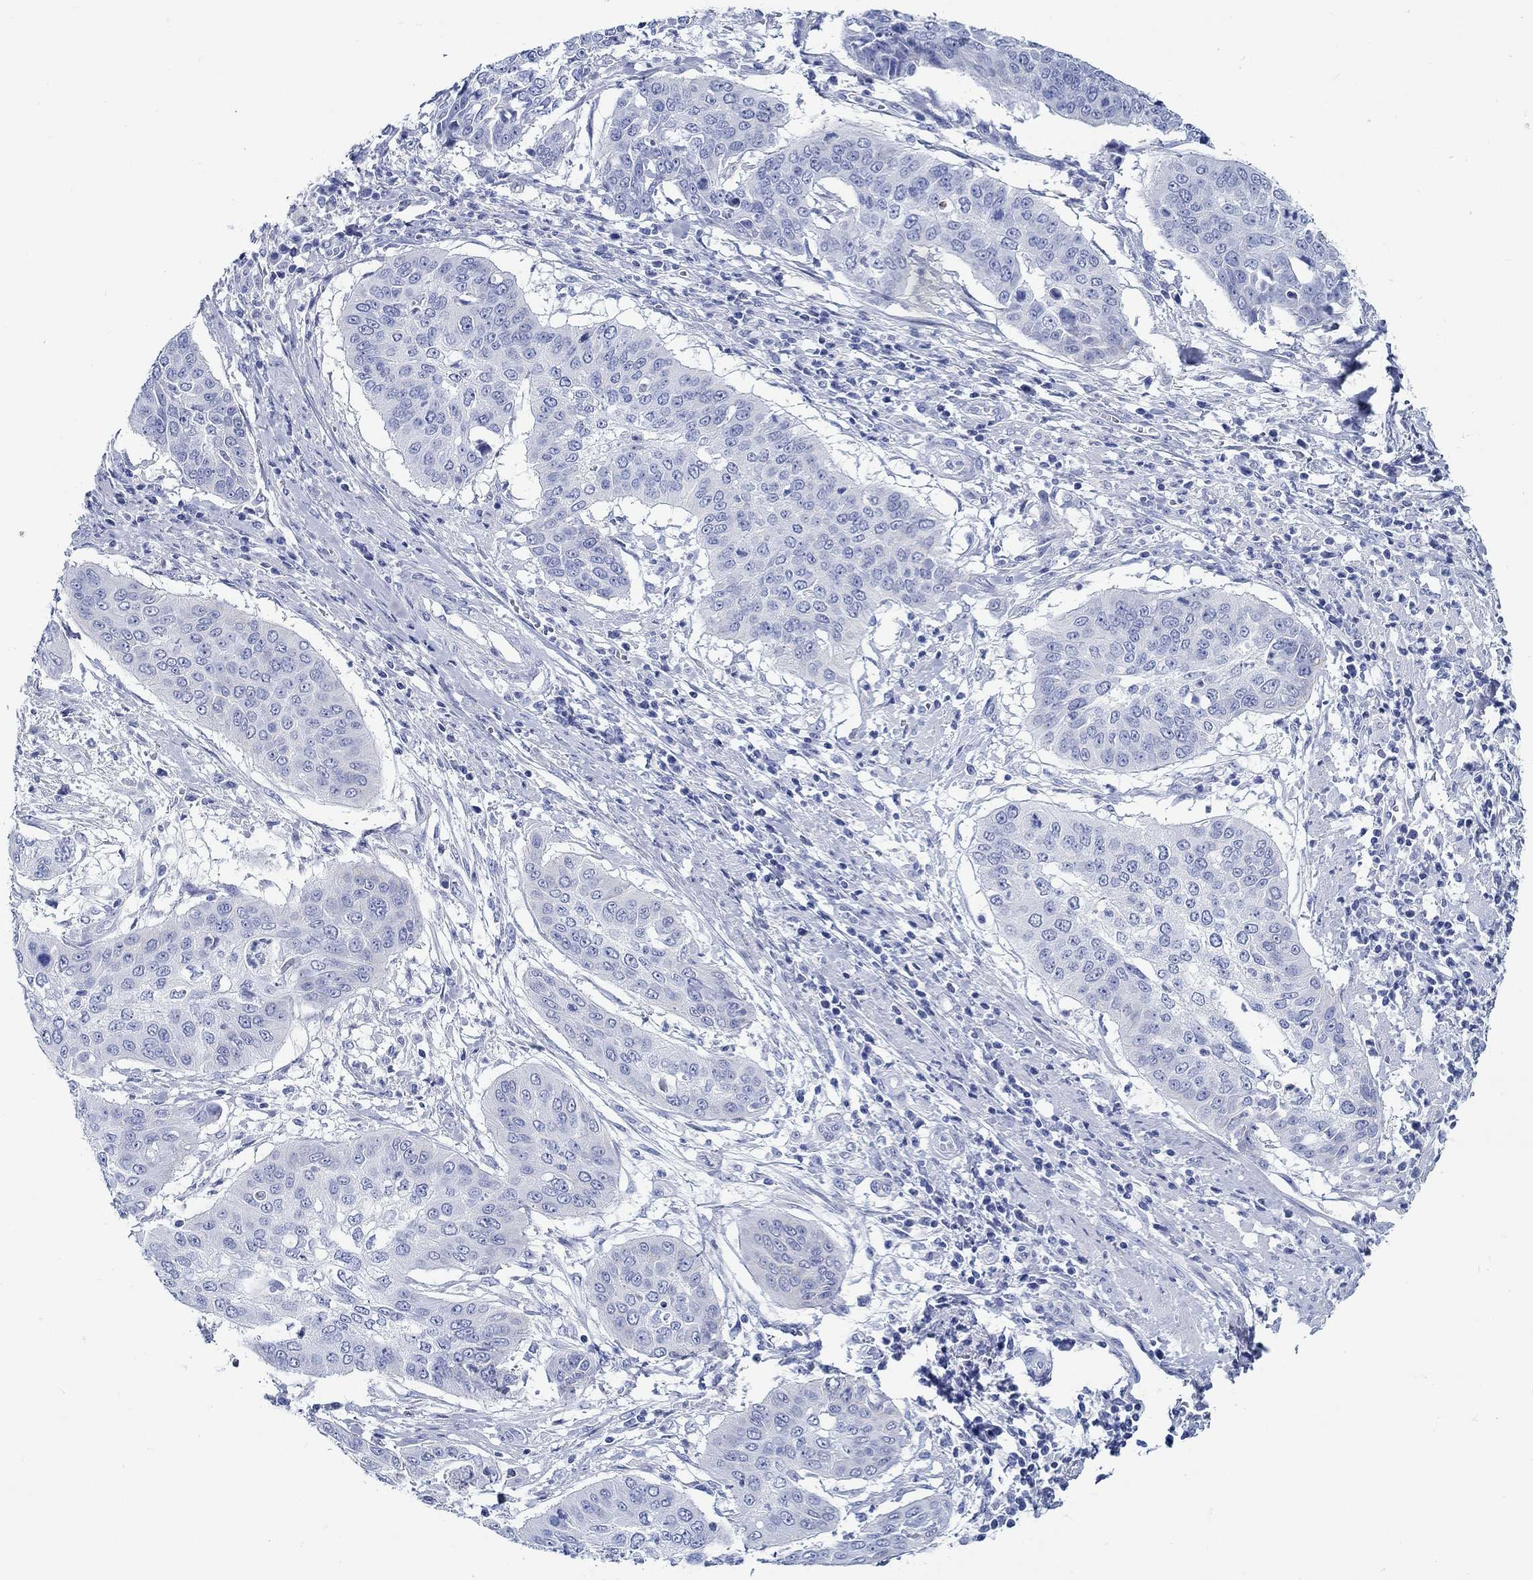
{"staining": {"intensity": "negative", "quantity": "none", "location": "none"}, "tissue": "cervical cancer", "cell_type": "Tumor cells", "image_type": "cancer", "snomed": [{"axis": "morphology", "description": "Squamous cell carcinoma, NOS"}, {"axis": "topography", "description": "Cervix"}], "caption": "The micrograph shows no significant expression in tumor cells of squamous cell carcinoma (cervical).", "gene": "RD3L", "patient": {"sex": "female", "age": 39}}